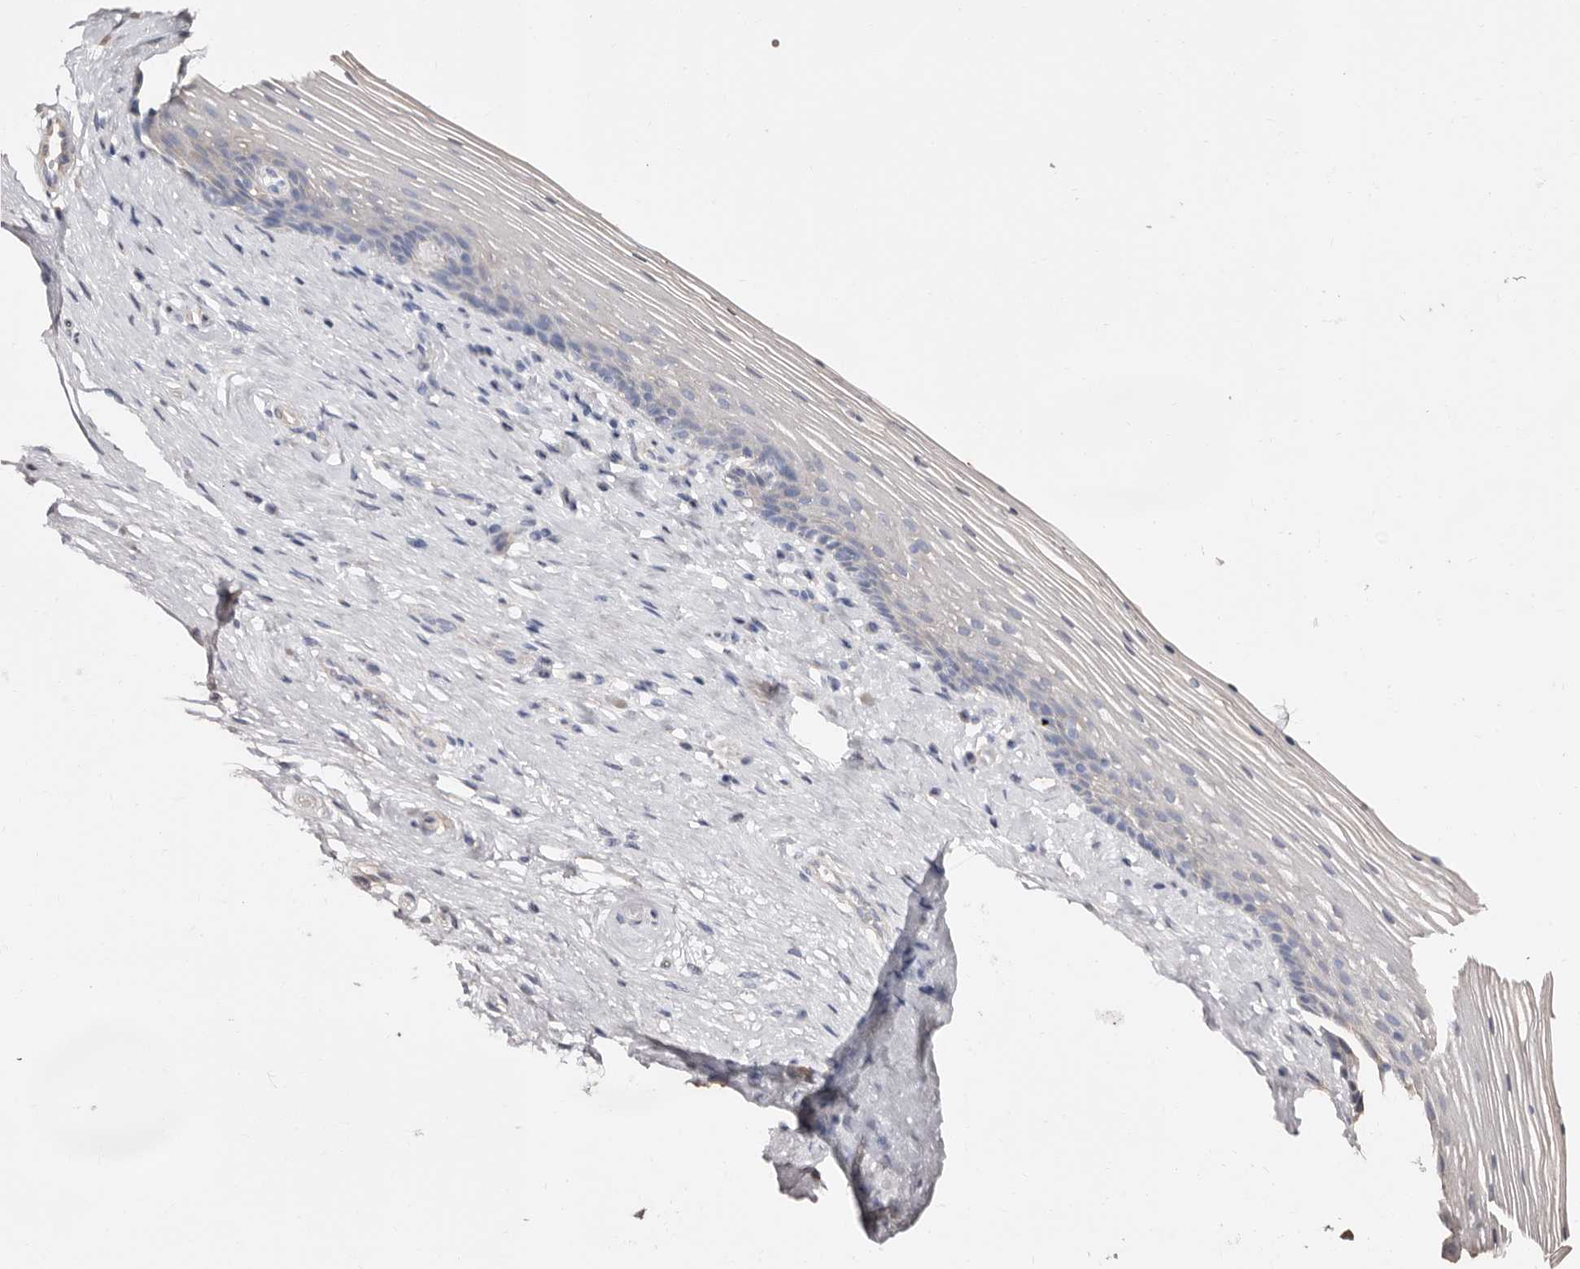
{"staining": {"intensity": "weak", "quantity": "25%-75%", "location": "cytoplasmic/membranous"}, "tissue": "vagina", "cell_type": "Squamous epithelial cells", "image_type": "normal", "snomed": [{"axis": "morphology", "description": "Normal tissue, NOS"}, {"axis": "topography", "description": "Vagina"}], "caption": "This photomicrograph demonstrates unremarkable vagina stained with immunohistochemistry to label a protein in brown. The cytoplasmic/membranous of squamous epithelial cells show weak positivity for the protein. Nuclei are counter-stained blue.", "gene": "COQ8B", "patient": {"sex": "female", "age": 46}}